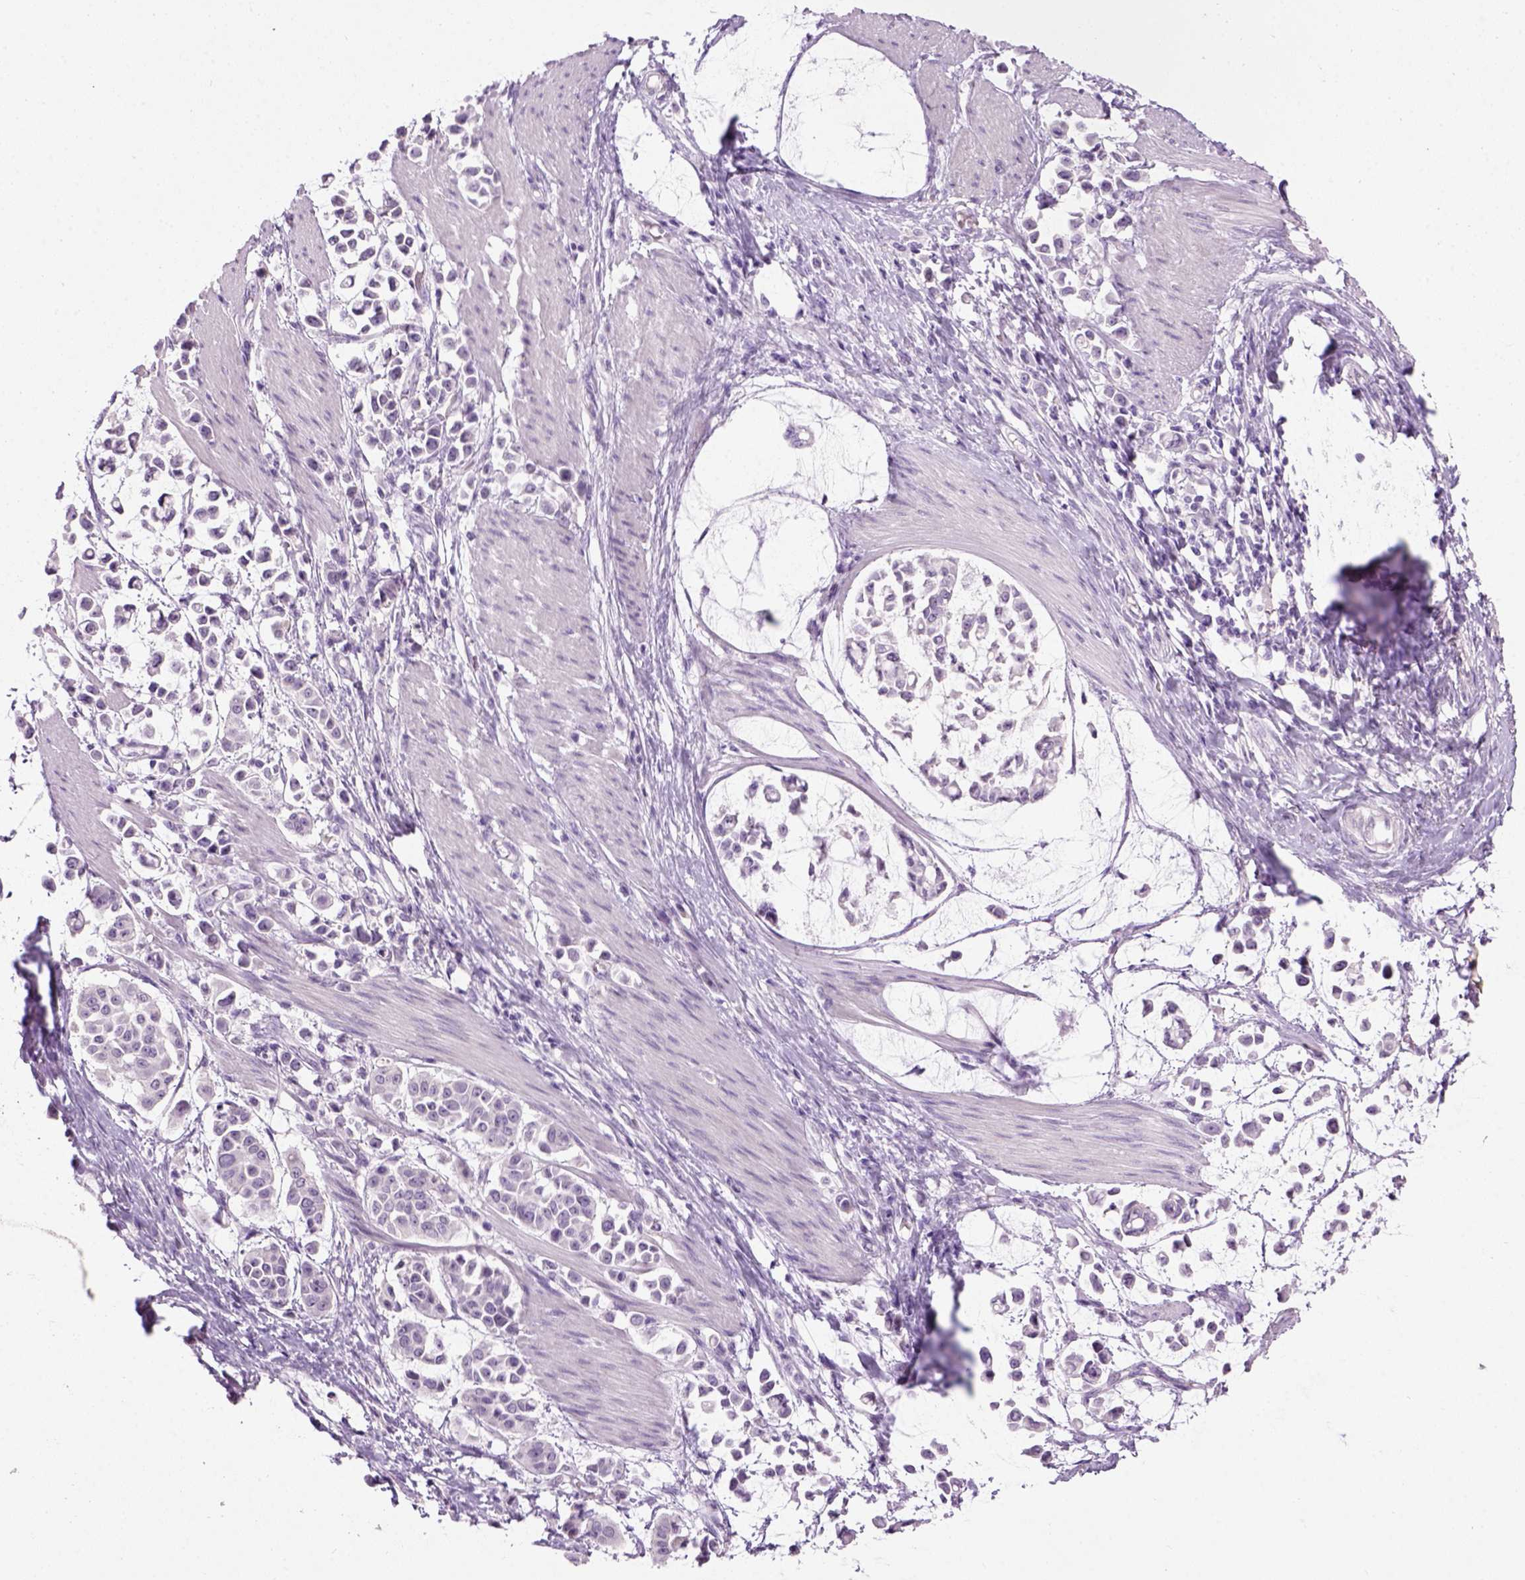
{"staining": {"intensity": "negative", "quantity": "none", "location": "none"}, "tissue": "stomach cancer", "cell_type": "Tumor cells", "image_type": "cancer", "snomed": [{"axis": "morphology", "description": "Adenocarcinoma, NOS"}, {"axis": "topography", "description": "Stomach"}], "caption": "IHC micrograph of neoplastic tissue: adenocarcinoma (stomach) stained with DAB (3,3'-diaminobenzidine) demonstrates no significant protein expression in tumor cells.", "gene": "GABRB2", "patient": {"sex": "male", "age": 82}}